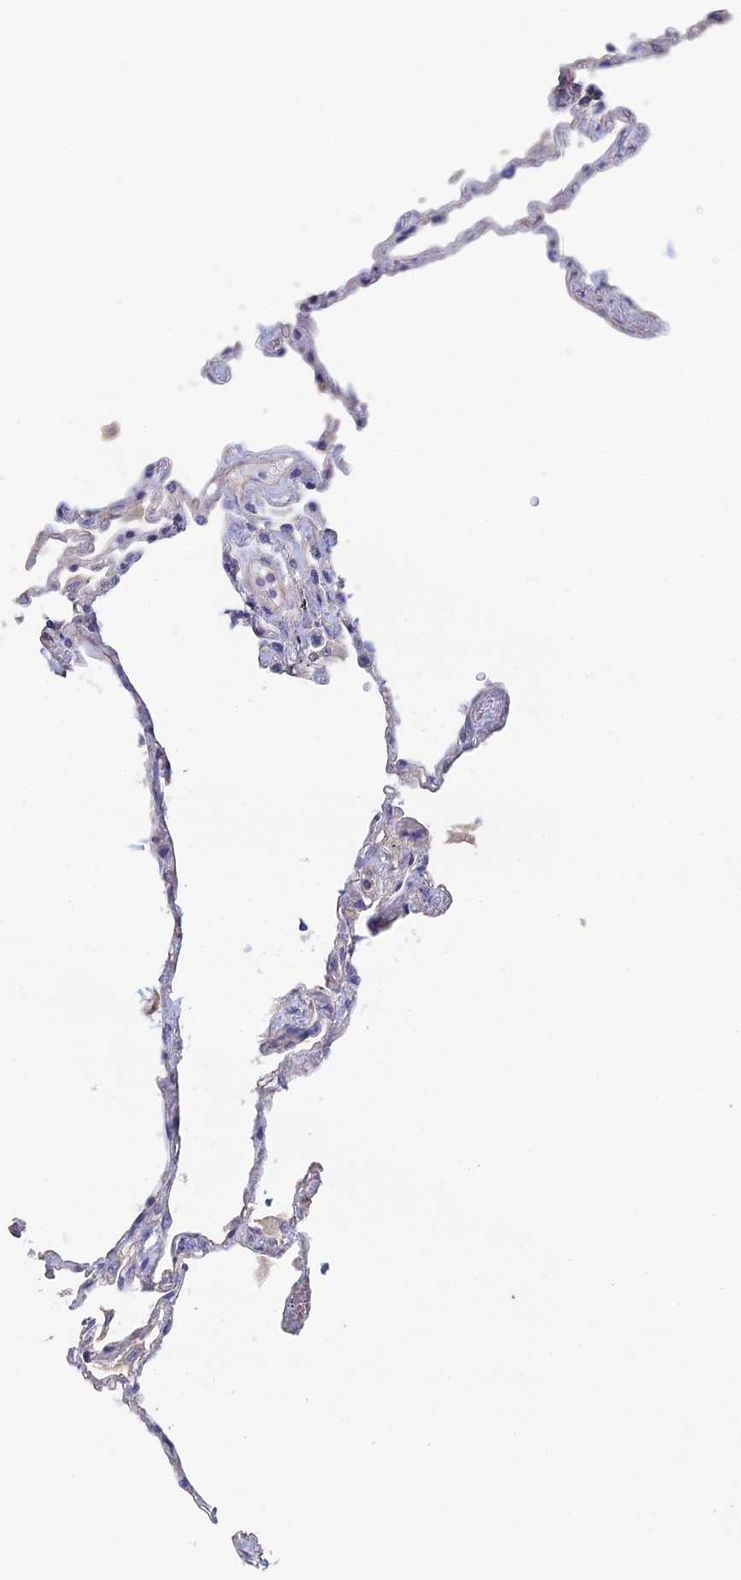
{"staining": {"intensity": "negative", "quantity": "none", "location": "none"}, "tissue": "lung", "cell_type": "Alveolar cells", "image_type": "normal", "snomed": [{"axis": "morphology", "description": "Normal tissue, NOS"}, {"axis": "topography", "description": "Lung"}], "caption": "High power microscopy photomicrograph of an immunohistochemistry (IHC) image of benign lung, revealing no significant expression in alveolar cells.", "gene": "PCDHA5", "patient": {"sex": "female", "age": 67}}